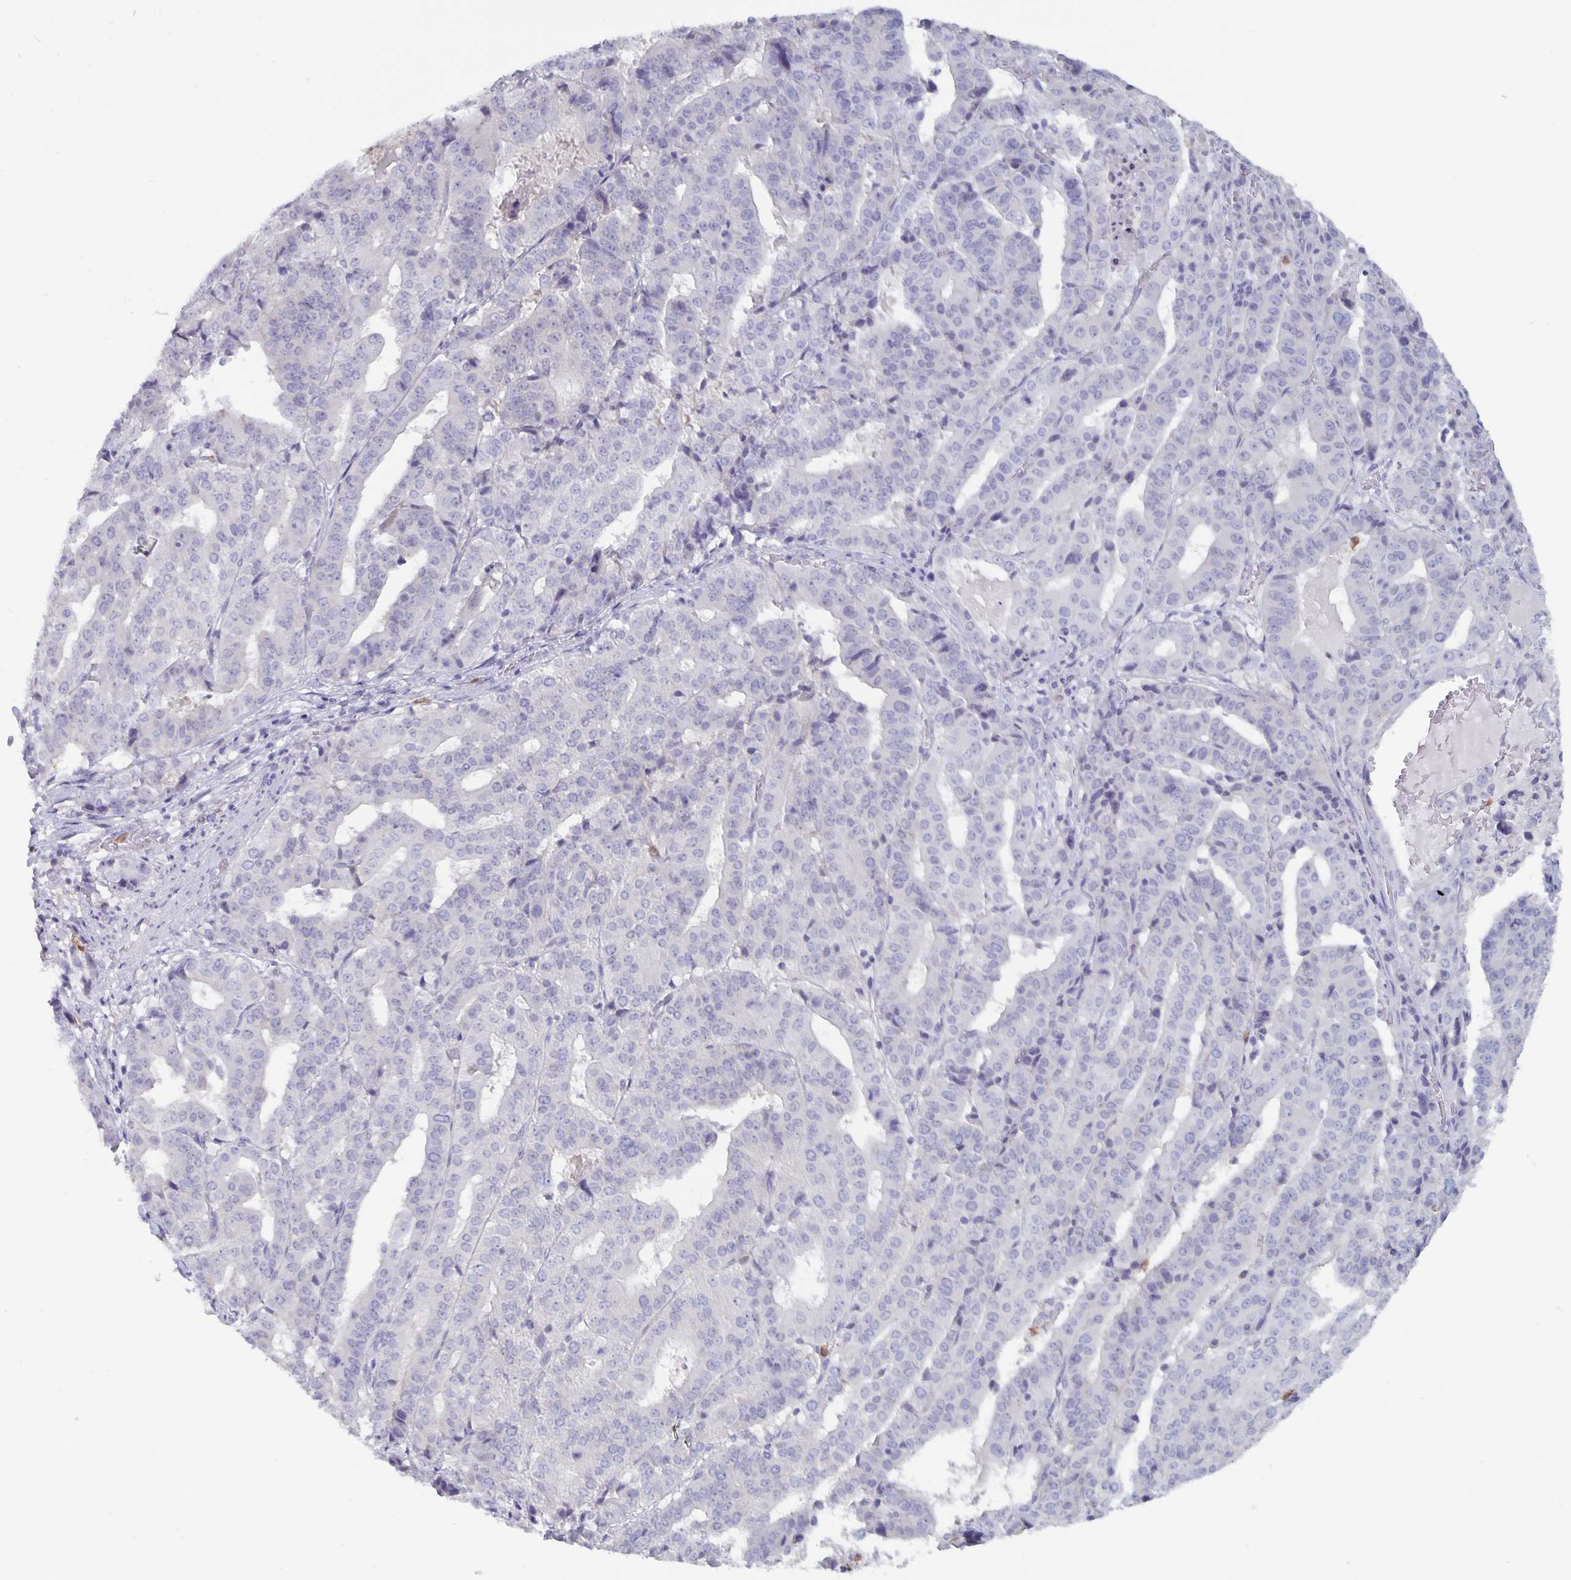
{"staining": {"intensity": "negative", "quantity": "none", "location": "none"}, "tissue": "stomach cancer", "cell_type": "Tumor cells", "image_type": "cancer", "snomed": [{"axis": "morphology", "description": "Adenocarcinoma, NOS"}, {"axis": "topography", "description": "Stomach"}], "caption": "DAB (3,3'-diaminobenzidine) immunohistochemical staining of human adenocarcinoma (stomach) reveals no significant expression in tumor cells.", "gene": "PLCB3", "patient": {"sex": "male", "age": 48}}